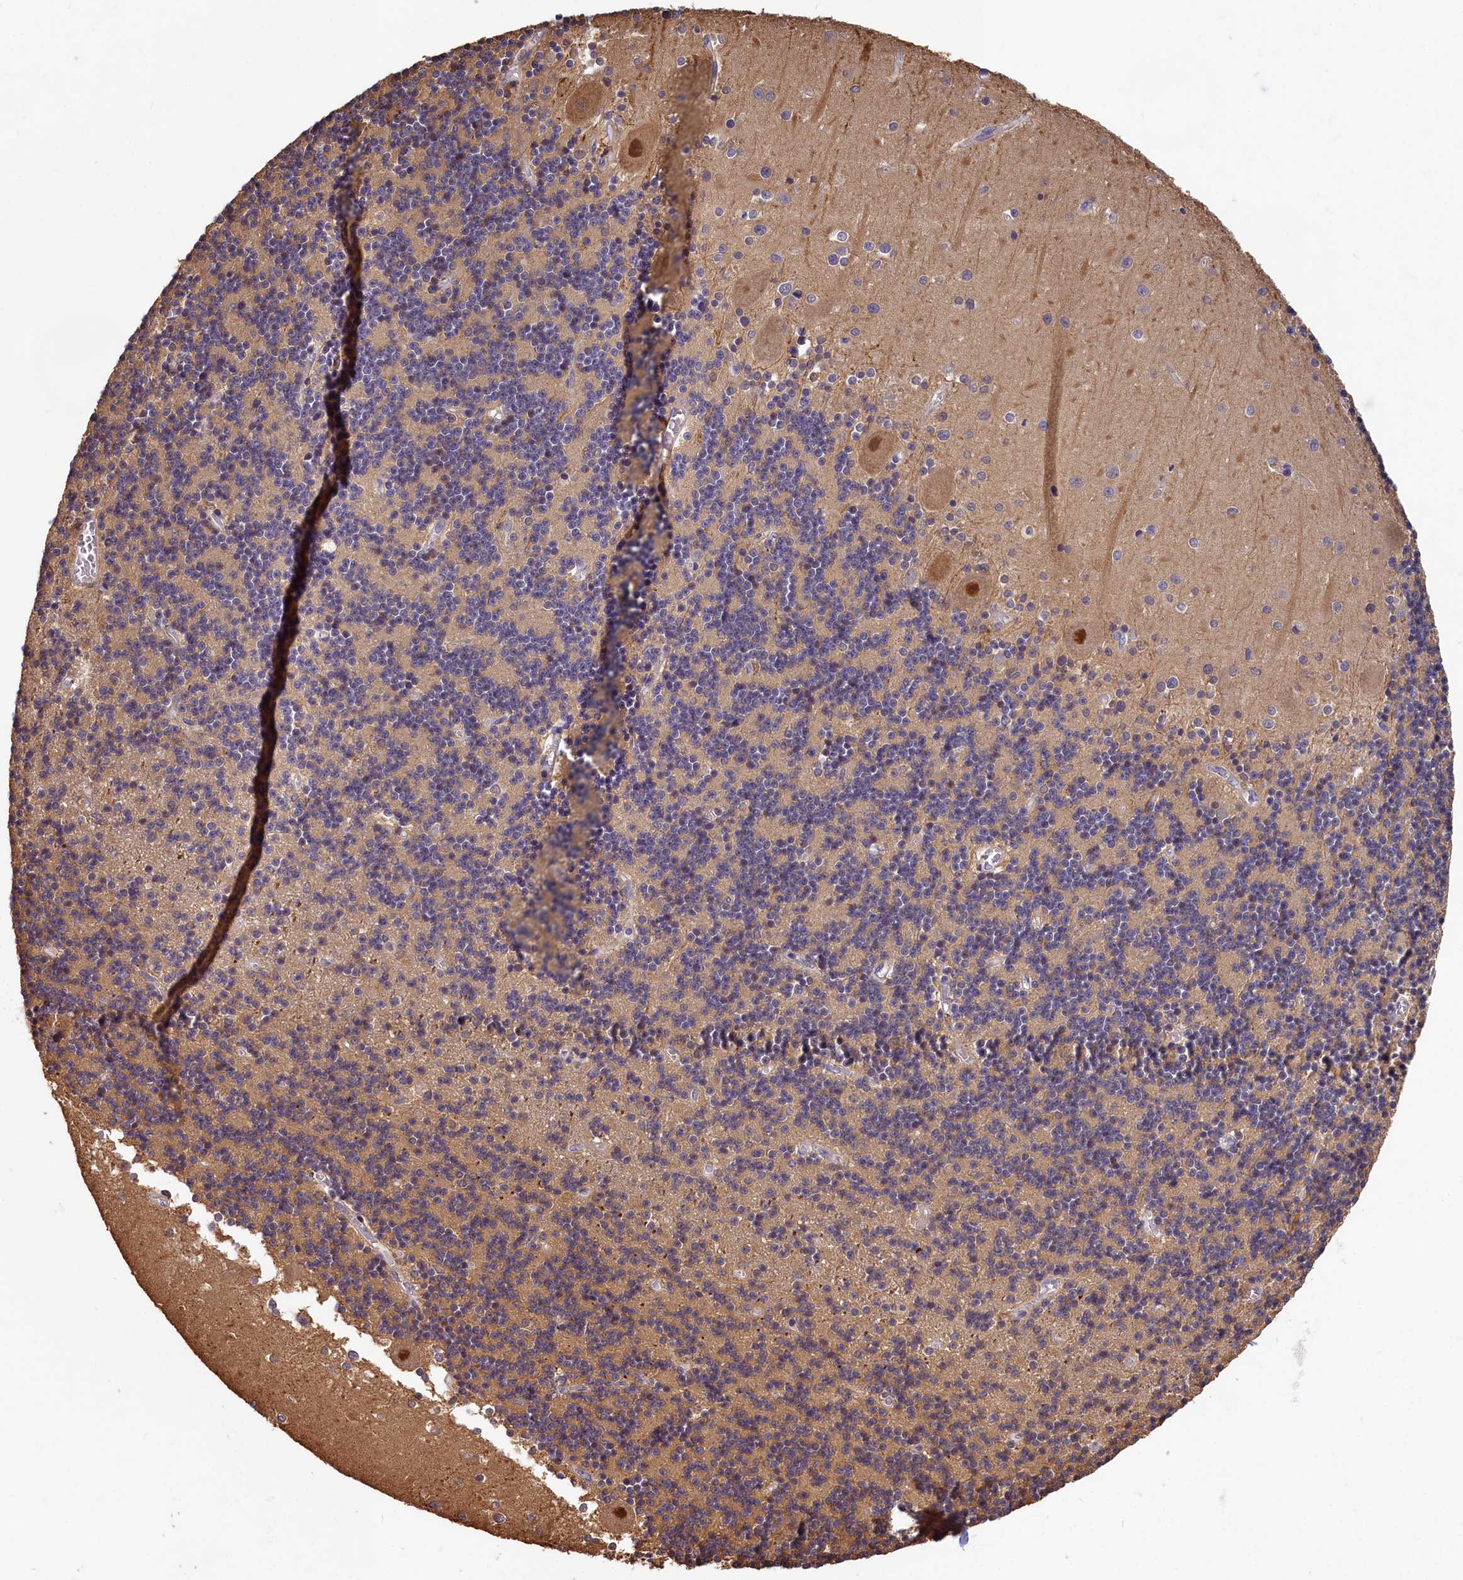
{"staining": {"intensity": "weak", "quantity": "25%-75%", "location": "cytoplasmic/membranous"}, "tissue": "cerebellum", "cell_type": "Cells in granular layer", "image_type": "normal", "snomed": [{"axis": "morphology", "description": "Normal tissue, NOS"}, {"axis": "topography", "description": "Cerebellum"}], "caption": "Protein positivity by immunohistochemistry shows weak cytoplasmic/membranous staining in about 25%-75% of cells in granular layer in unremarkable cerebellum.", "gene": "TMEM116", "patient": {"sex": "male", "age": 54}}